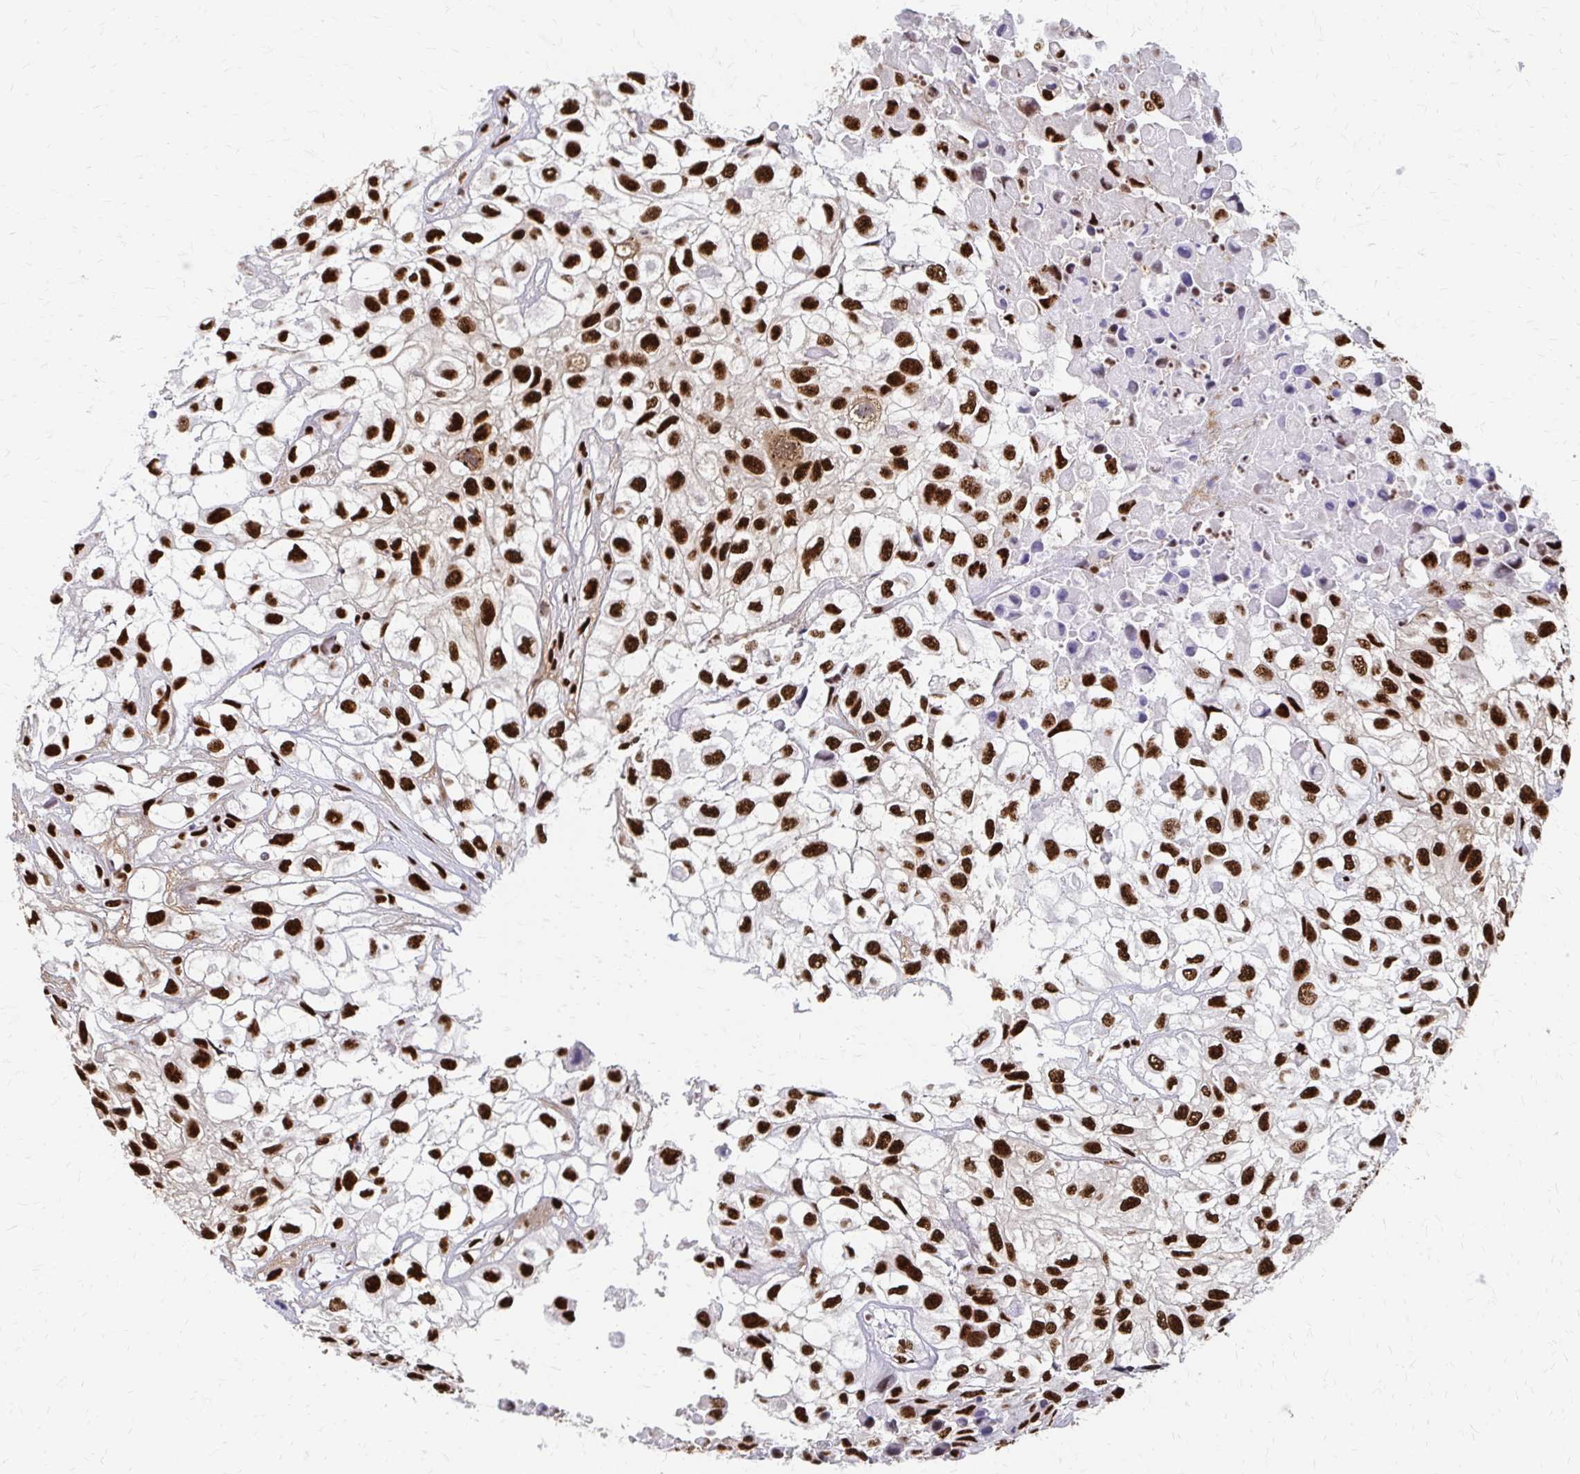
{"staining": {"intensity": "strong", "quantity": ">75%", "location": "nuclear"}, "tissue": "urothelial cancer", "cell_type": "Tumor cells", "image_type": "cancer", "snomed": [{"axis": "morphology", "description": "Urothelial carcinoma, High grade"}, {"axis": "topography", "description": "Urinary bladder"}], "caption": "High-grade urothelial carcinoma stained with immunohistochemistry (IHC) shows strong nuclear expression in approximately >75% of tumor cells.", "gene": "CNKSR3", "patient": {"sex": "male", "age": 56}}